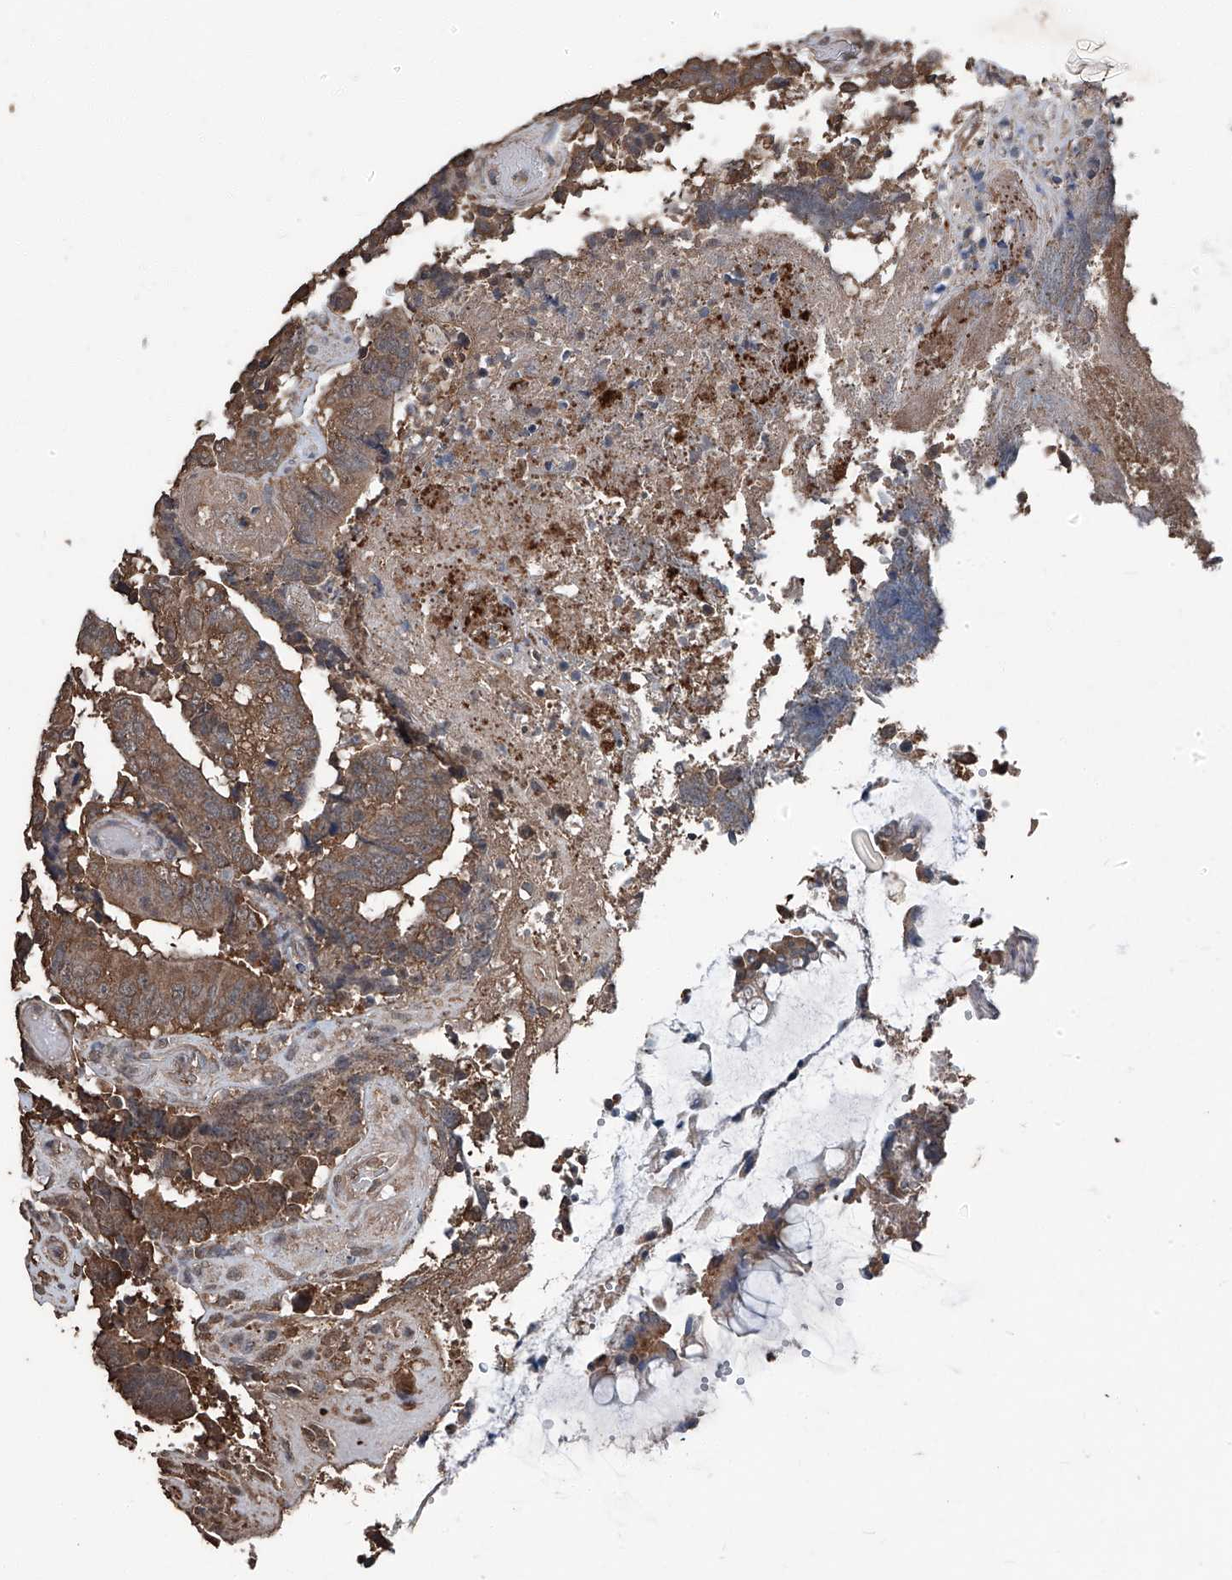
{"staining": {"intensity": "moderate", "quantity": ">75%", "location": "cytoplasmic/membranous"}, "tissue": "colorectal cancer", "cell_type": "Tumor cells", "image_type": "cancer", "snomed": [{"axis": "morphology", "description": "Adenocarcinoma, NOS"}, {"axis": "topography", "description": "Rectum"}], "caption": "Immunohistochemistry (IHC) micrograph of neoplastic tissue: colorectal adenocarcinoma stained using immunohistochemistry displays medium levels of moderate protein expression localized specifically in the cytoplasmic/membranous of tumor cells, appearing as a cytoplasmic/membranous brown color.", "gene": "STARD7", "patient": {"sex": "male", "age": 72}}